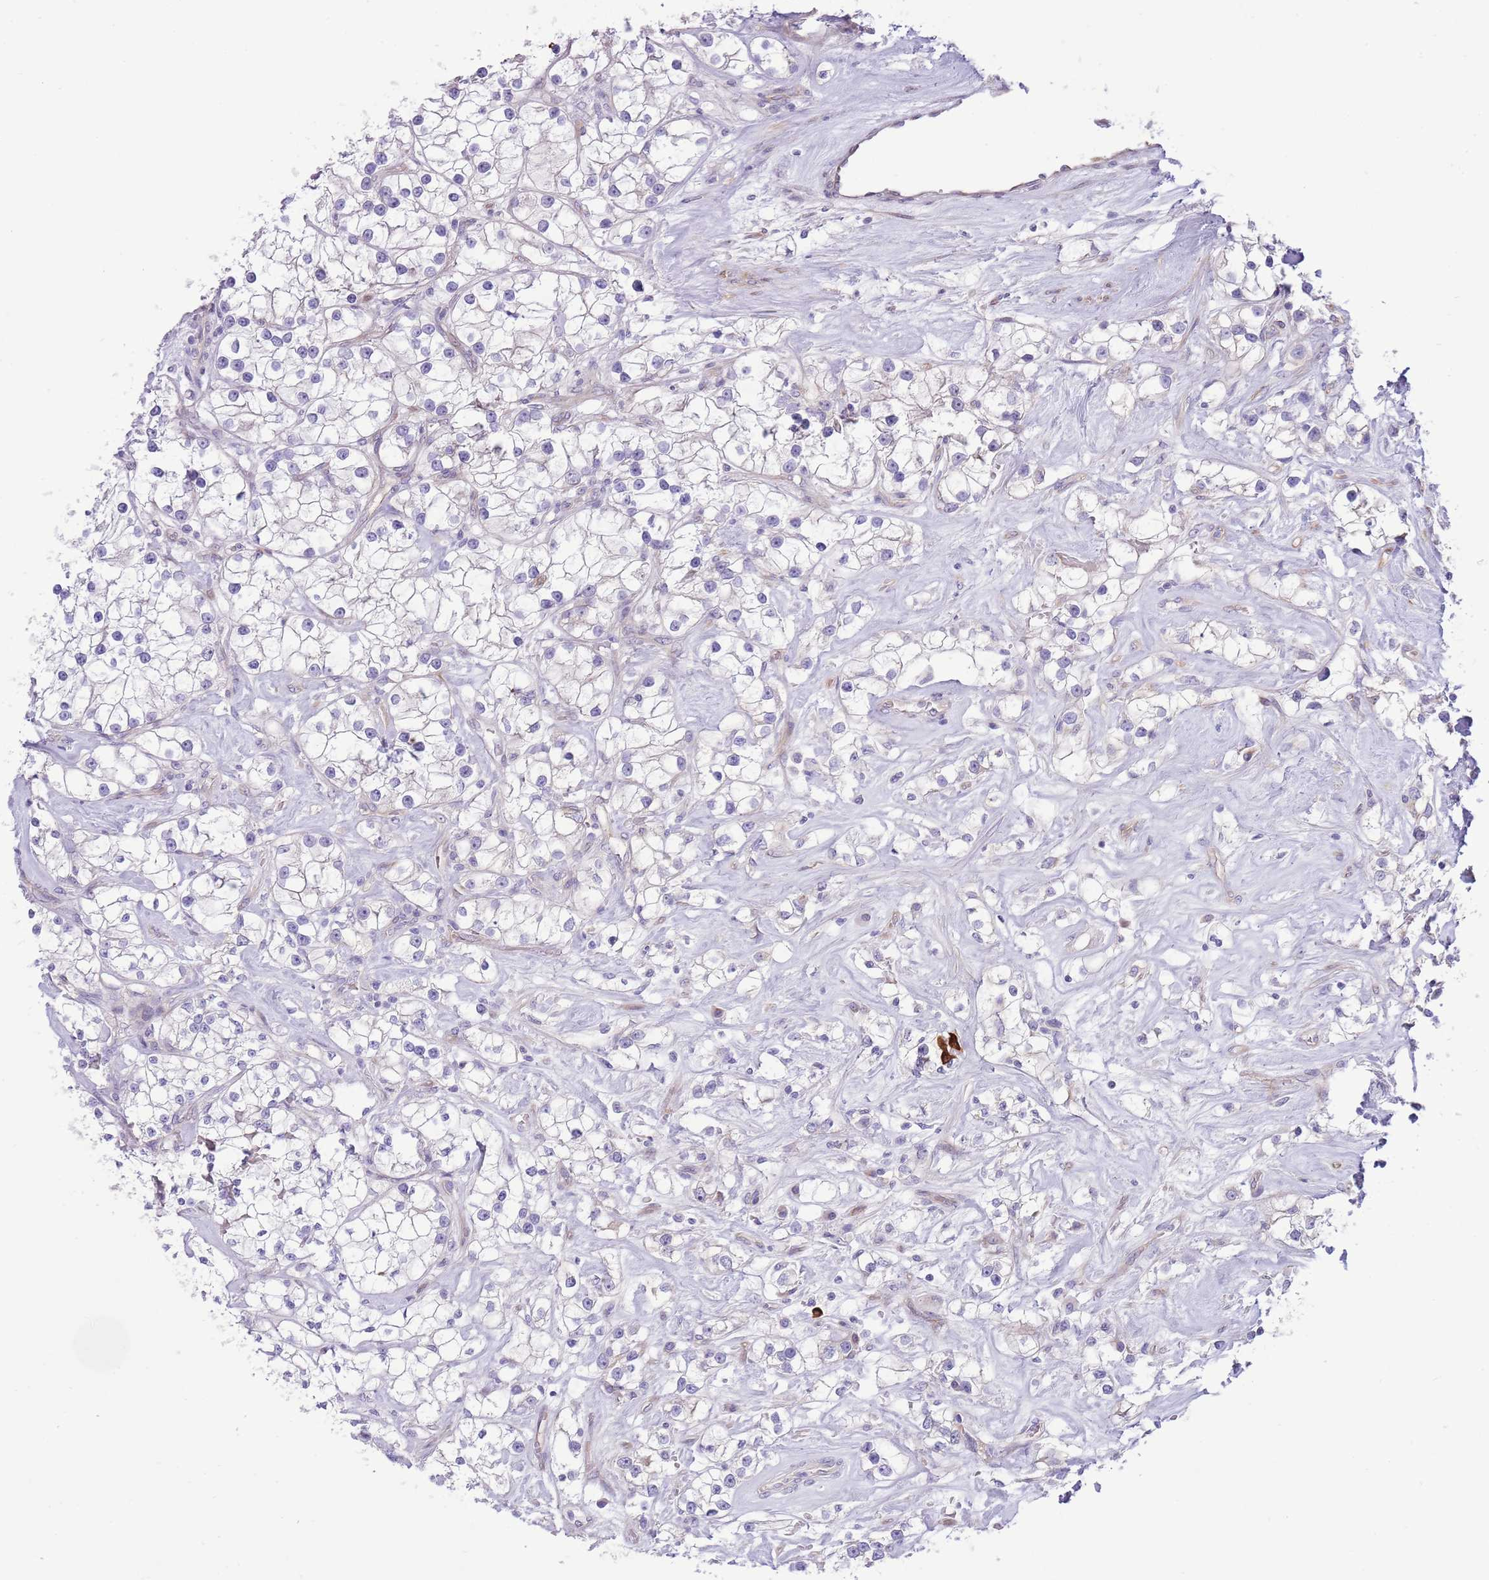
{"staining": {"intensity": "negative", "quantity": "none", "location": "none"}, "tissue": "renal cancer", "cell_type": "Tumor cells", "image_type": "cancer", "snomed": [{"axis": "morphology", "description": "Adenocarcinoma, NOS"}, {"axis": "topography", "description": "Kidney"}], "caption": "Tumor cells are negative for protein expression in human renal adenocarcinoma.", "gene": "ZC4H2", "patient": {"sex": "male", "age": 77}}